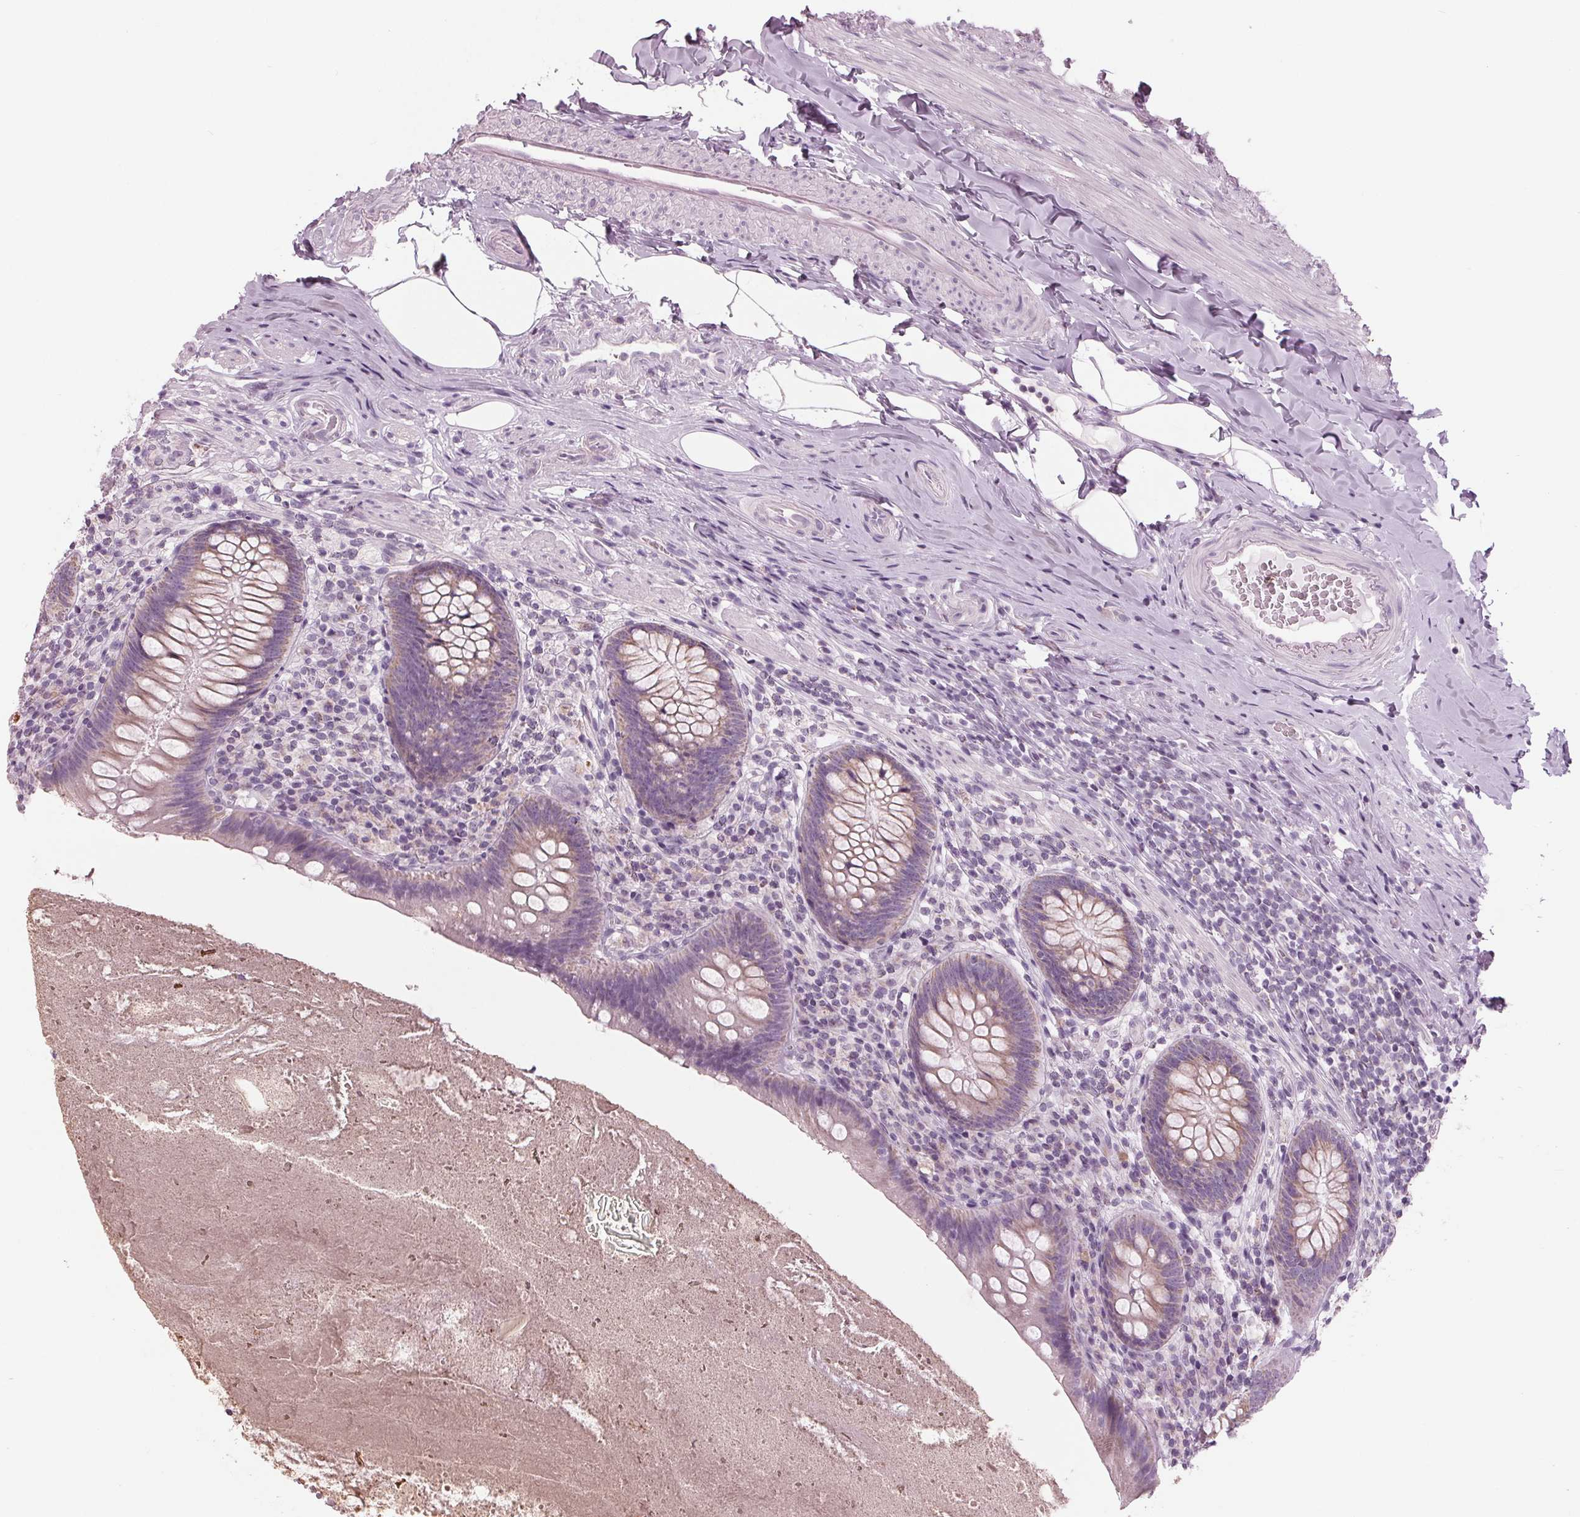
{"staining": {"intensity": "moderate", "quantity": "25%-75%", "location": "cytoplasmic/membranous"}, "tissue": "appendix", "cell_type": "Glandular cells", "image_type": "normal", "snomed": [{"axis": "morphology", "description": "Normal tissue, NOS"}, {"axis": "topography", "description": "Appendix"}], "caption": "Immunohistochemical staining of benign appendix exhibits moderate cytoplasmic/membranous protein staining in approximately 25%-75% of glandular cells.", "gene": "SAMD4A", "patient": {"sex": "male", "age": 47}}